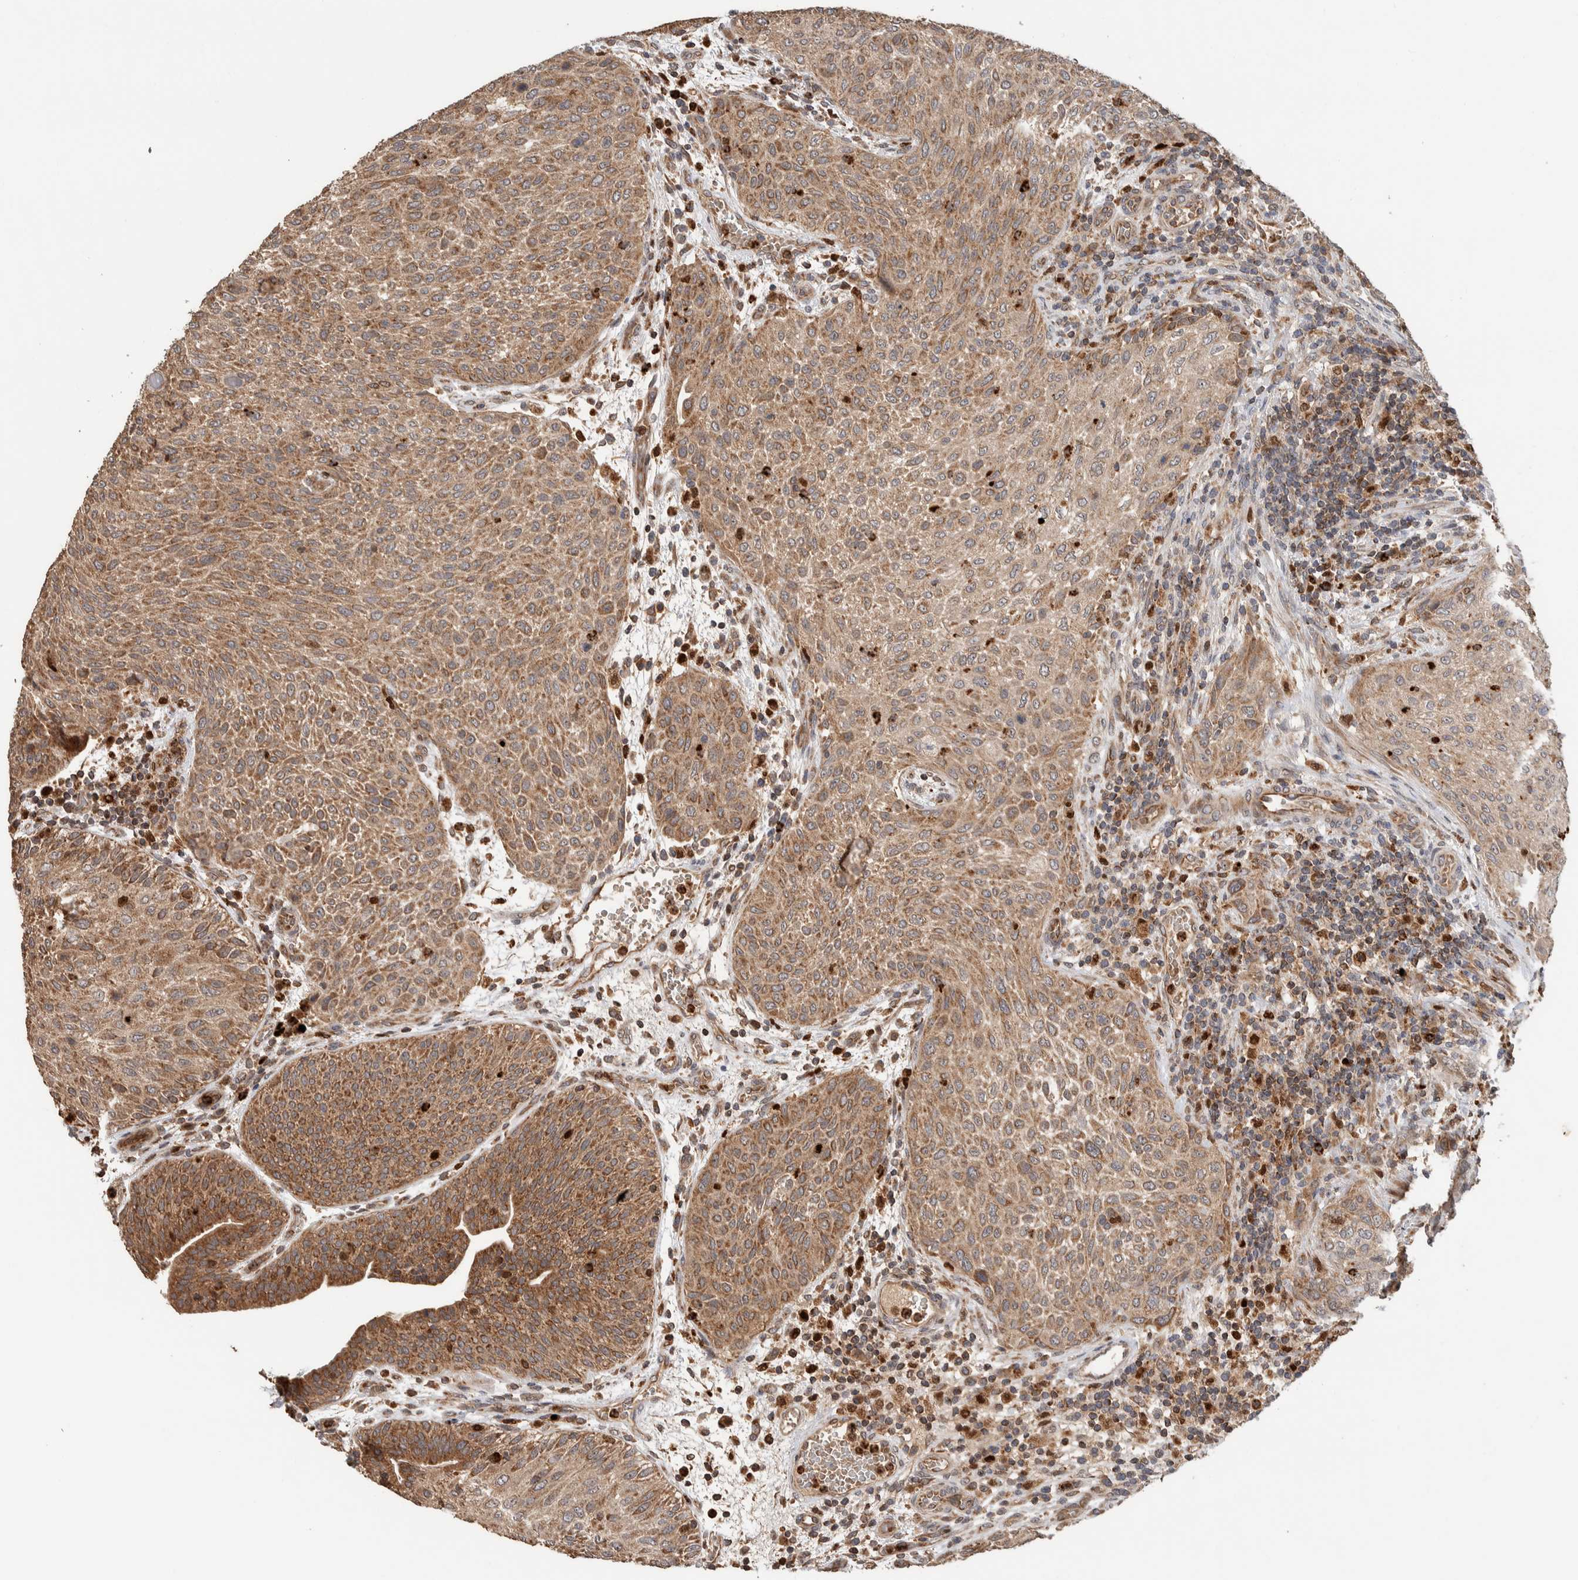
{"staining": {"intensity": "moderate", "quantity": "25%-75%", "location": "cytoplasmic/membranous"}, "tissue": "urothelial cancer", "cell_type": "Tumor cells", "image_type": "cancer", "snomed": [{"axis": "morphology", "description": "Urothelial carcinoma, Low grade"}, {"axis": "morphology", "description": "Urothelial carcinoma, High grade"}, {"axis": "topography", "description": "Urinary bladder"}], "caption": "This photomicrograph displays IHC staining of human high-grade urothelial carcinoma, with medium moderate cytoplasmic/membranous staining in approximately 25%-75% of tumor cells.", "gene": "VPS53", "patient": {"sex": "male", "age": 35}}